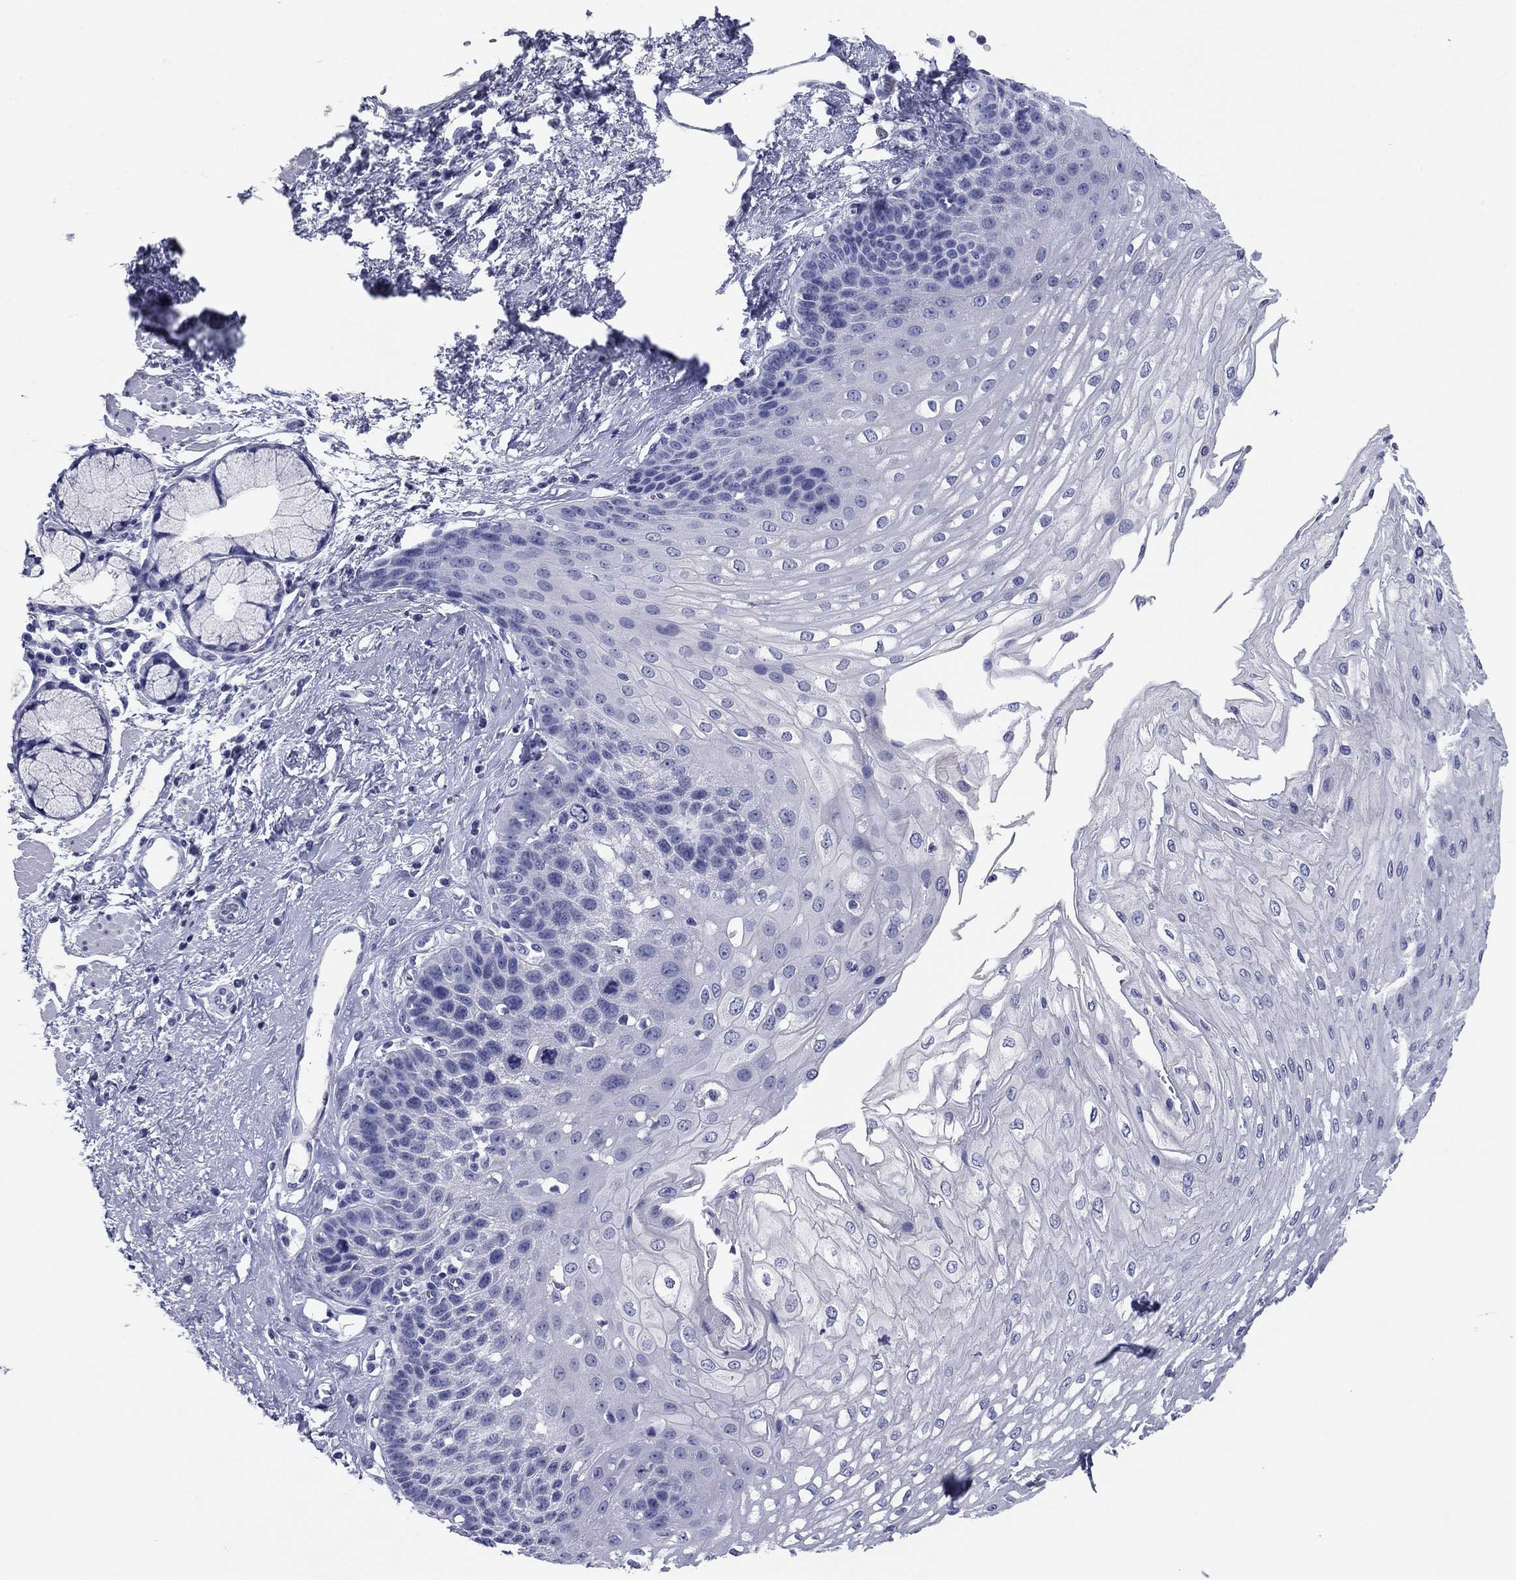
{"staining": {"intensity": "negative", "quantity": "none", "location": "none"}, "tissue": "esophagus", "cell_type": "Squamous epithelial cells", "image_type": "normal", "snomed": [{"axis": "morphology", "description": "Normal tissue, NOS"}, {"axis": "topography", "description": "Esophagus"}], "caption": "A high-resolution photomicrograph shows immunohistochemistry (IHC) staining of unremarkable esophagus, which reveals no significant expression in squamous epithelial cells.", "gene": "KCNH1", "patient": {"sex": "female", "age": 62}}